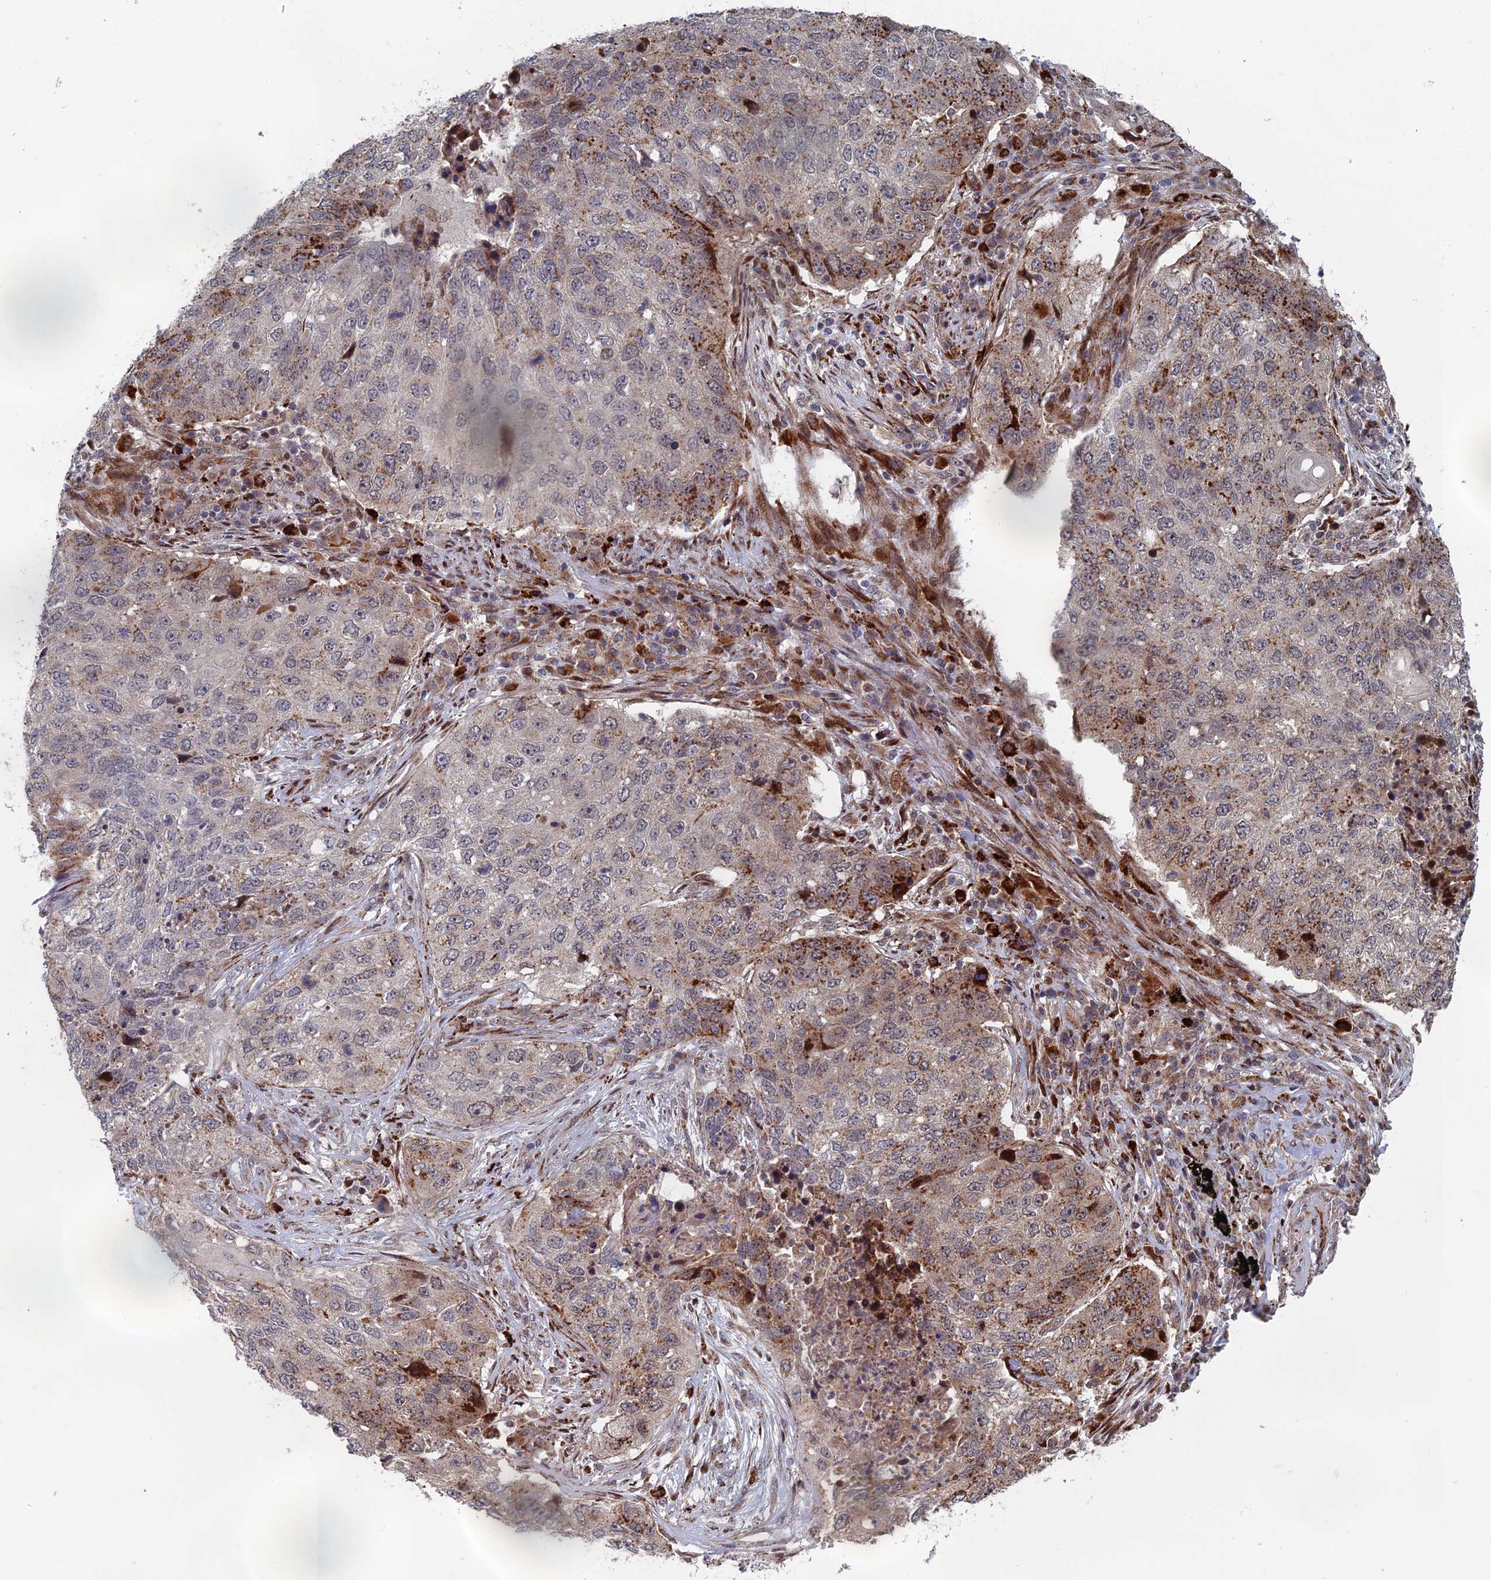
{"staining": {"intensity": "moderate", "quantity": "<25%", "location": "cytoplasmic/membranous"}, "tissue": "lung cancer", "cell_type": "Tumor cells", "image_type": "cancer", "snomed": [{"axis": "morphology", "description": "Squamous cell carcinoma, NOS"}, {"axis": "topography", "description": "Lung"}], "caption": "DAB immunohistochemical staining of lung cancer exhibits moderate cytoplasmic/membranous protein staining in approximately <25% of tumor cells. (DAB IHC, brown staining for protein, blue staining for nuclei).", "gene": "GTF2IRD1", "patient": {"sex": "female", "age": 63}}